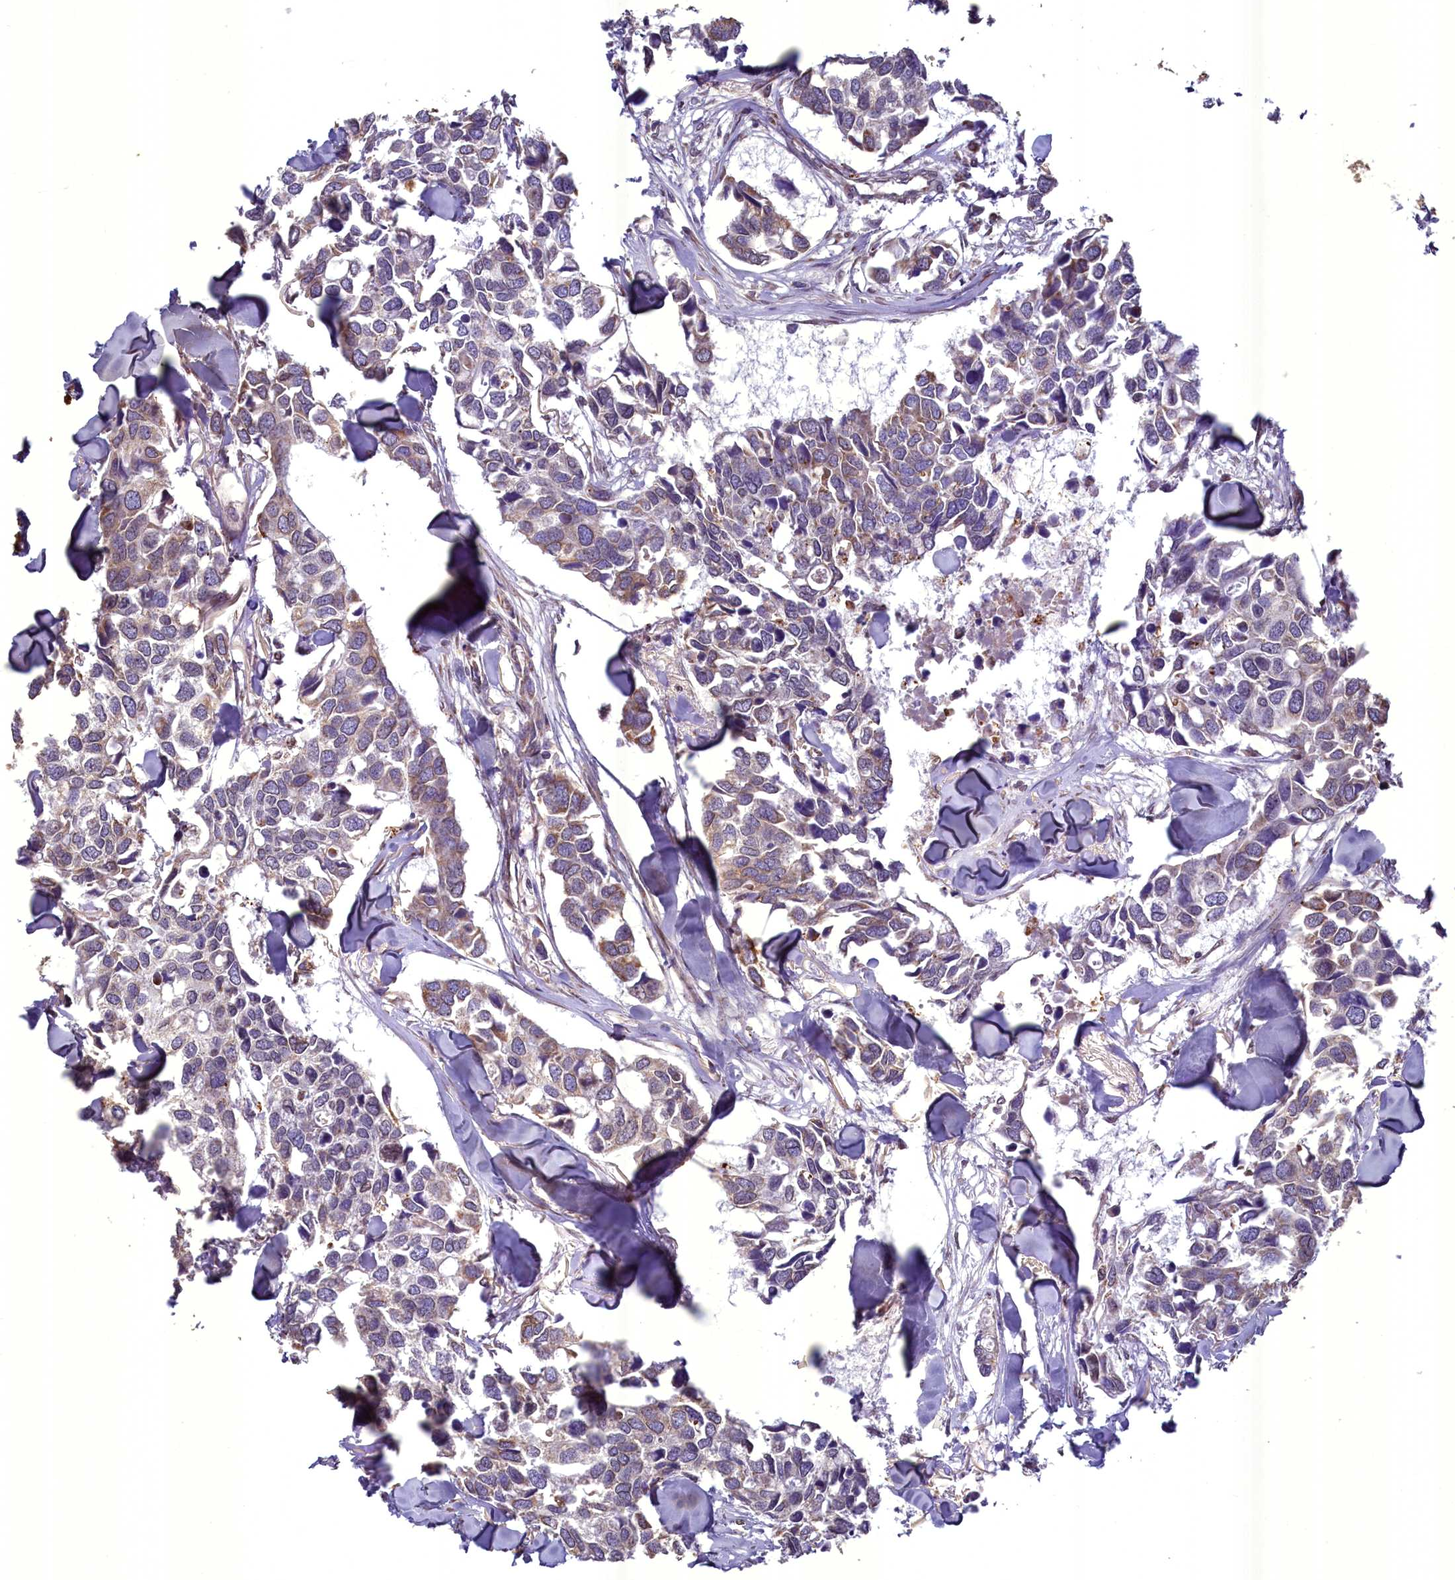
{"staining": {"intensity": "moderate", "quantity": "<25%", "location": "cytoplasmic/membranous"}, "tissue": "breast cancer", "cell_type": "Tumor cells", "image_type": "cancer", "snomed": [{"axis": "morphology", "description": "Duct carcinoma"}, {"axis": "topography", "description": "Breast"}], "caption": "A histopathology image showing moderate cytoplasmic/membranous positivity in about <25% of tumor cells in breast intraductal carcinoma, as visualized by brown immunohistochemical staining.", "gene": "ACAD8", "patient": {"sex": "female", "age": 83}}